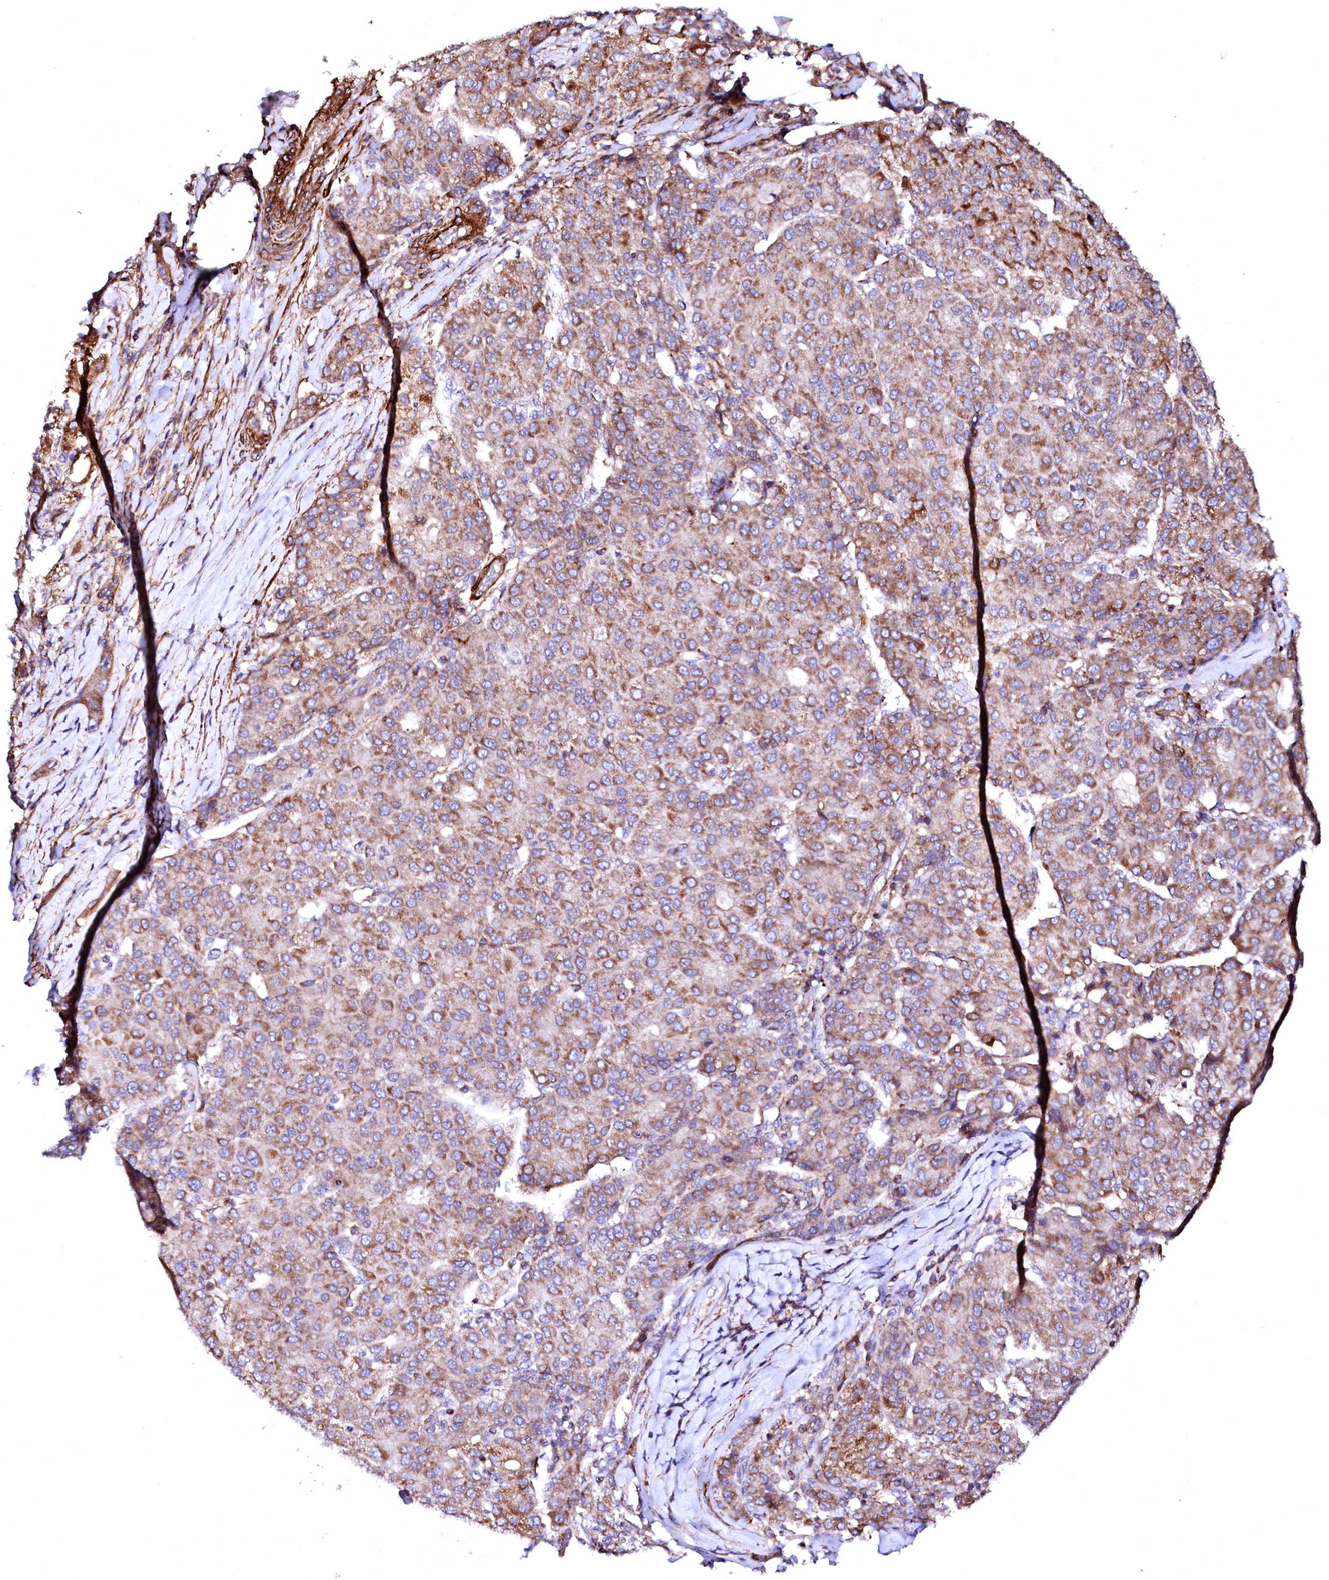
{"staining": {"intensity": "moderate", "quantity": ">75%", "location": "cytoplasmic/membranous"}, "tissue": "liver cancer", "cell_type": "Tumor cells", "image_type": "cancer", "snomed": [{"axis": "morphology", "description": "Carcinoma, Hepatocellular, NOS"}, {"axis": "topography", "description": "Liver"}], "caption": "IHC of human liver cancer (hepatocellular carcinoma) displays medium levels of moderate cytoplasmic/membranous staining in about >75% of tumor cells. (IHC, brightfield microscopy, high magnification).", "gene": "GPR176", "patient": {"sex": "male", "age": 65}}